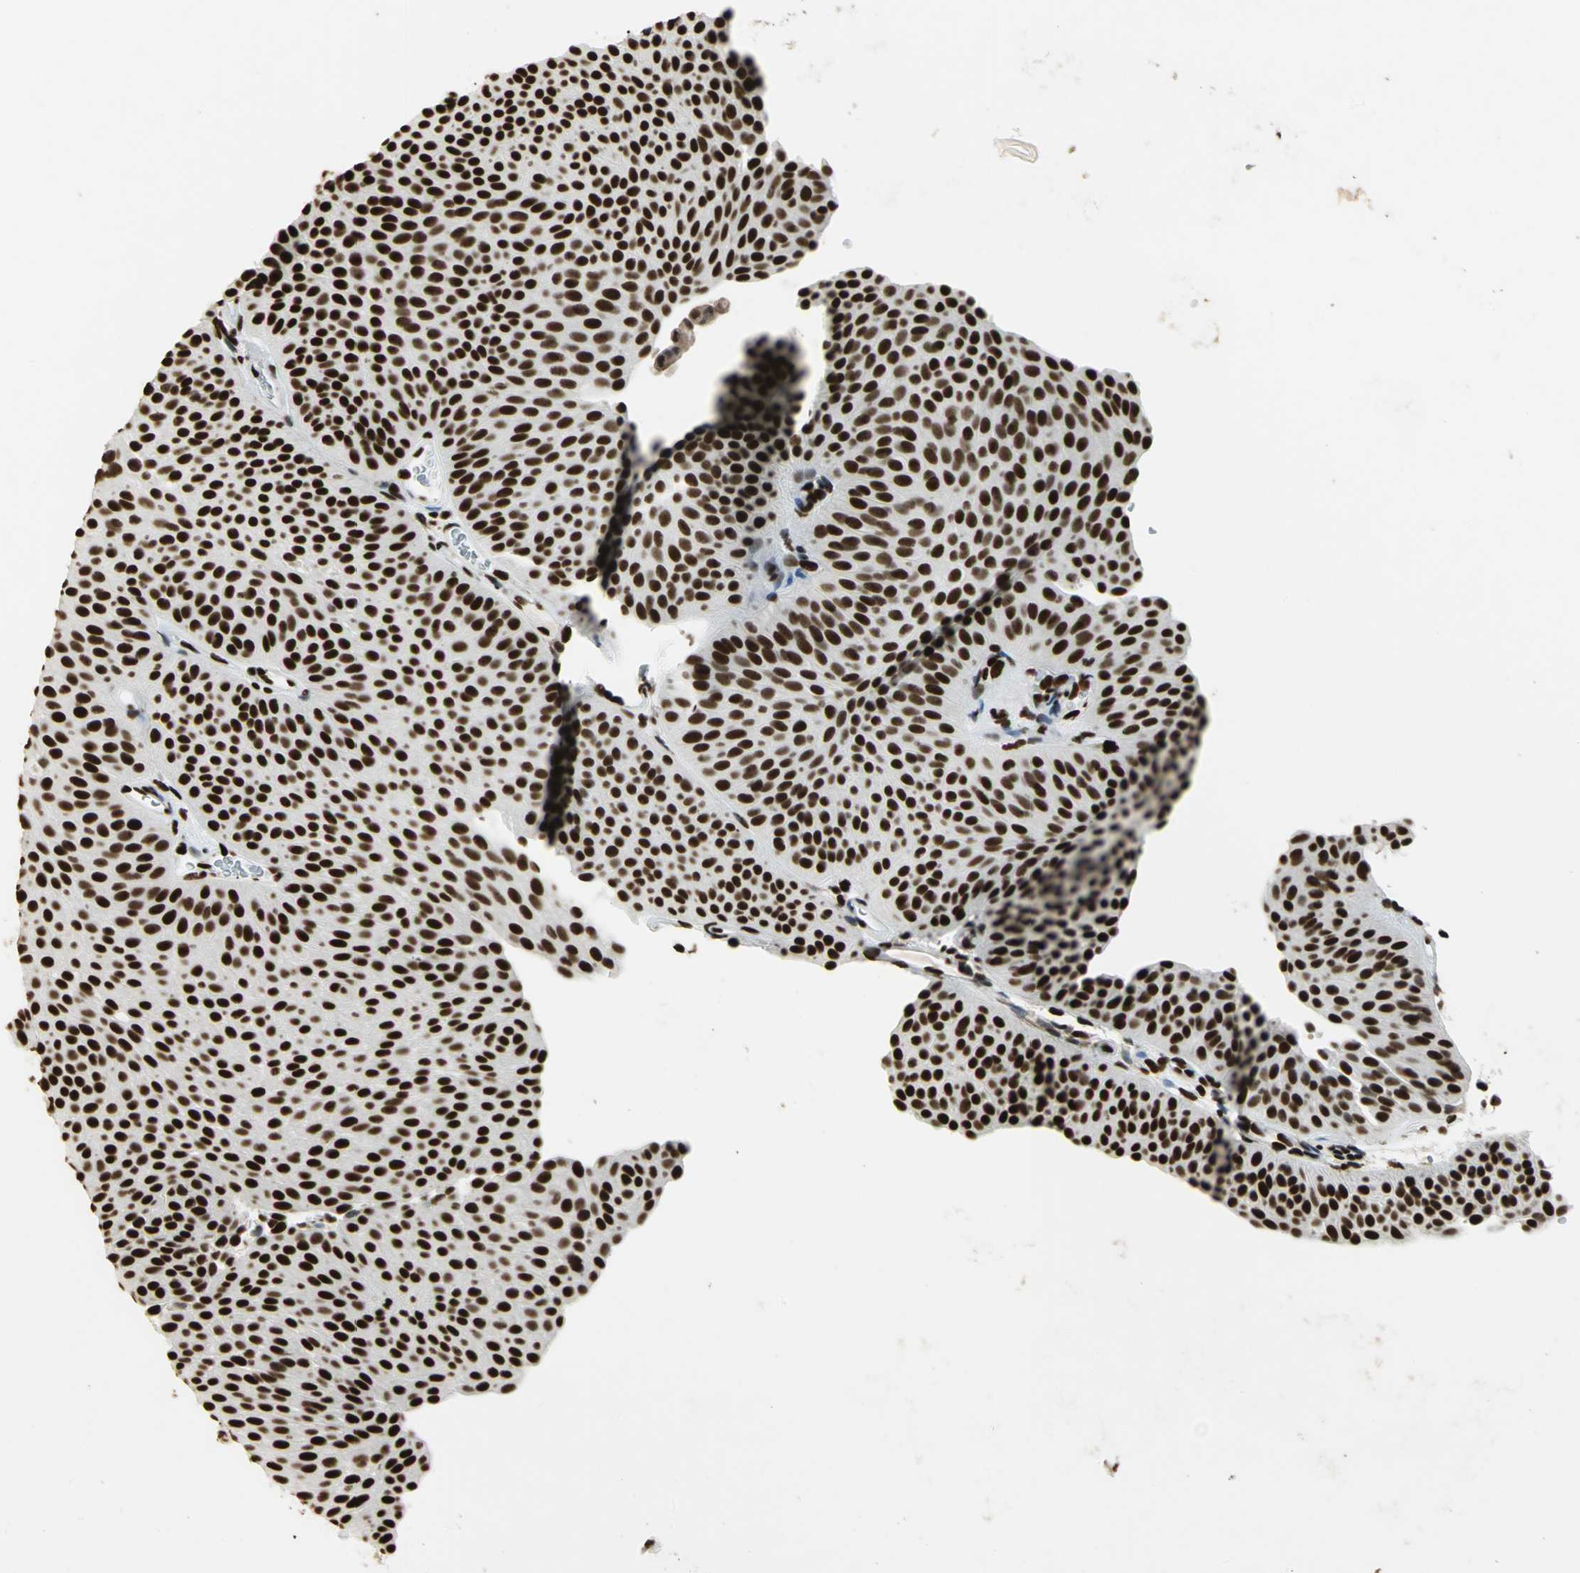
{"staining": {"intensity": "strong", "quantity": ">75%", "location": "nuclear"}, "tissue": "urothelial cancer", "cell_type": "Tumor cells", "image_type": "cancer", "snomed": [{"axis": "morphology", "description": "Urothelial carcinoma, Low grade"}, {"axis": "topography", "description": "Urinary bladder"}], "caption": "Immunohistochemical staining of human low-grade urothelial carcinoma demonstrates high levels of strong nuclear expression in approximately >75% of tumor cells.", "gene": "HMGB1", "patient": {"sex": "female", "age": 60}}